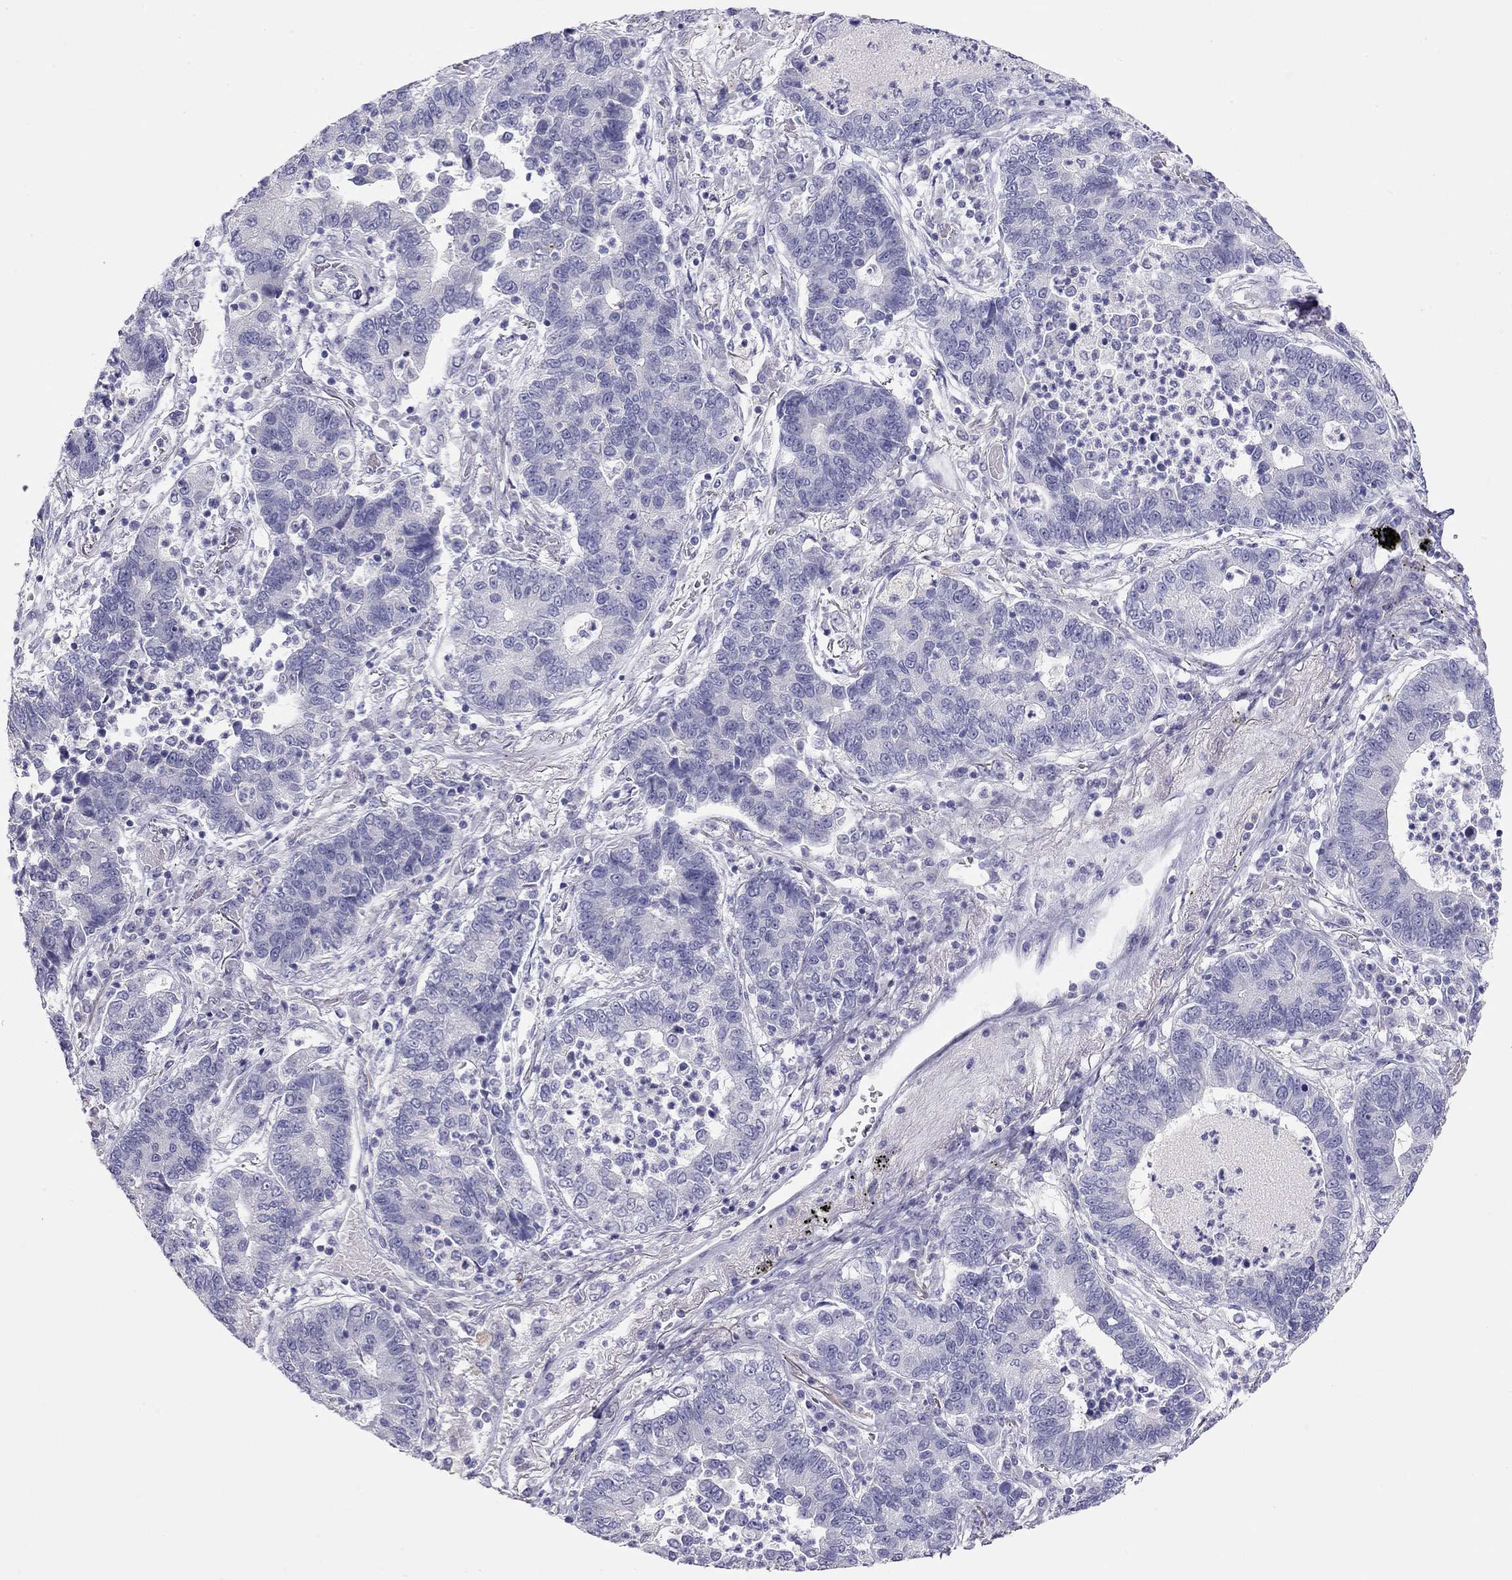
{"staining": {"intensity": "negative", "quantity": "none", "location": "none"}, "tissue": "lung cancer", "cell_type": "Tumor cells", "image_type": "cancer", "snomed": [{"axis": "morphology", "description": "Adenocarcinoma, NOS"}, {"axis": "topography", "description": "Lung"}], "caption": "Immunohistochemical staining of human lung cancer (adenocarcinoma) demonstrates no significant positivity in tumor cells. (DAB (3,3'-diaminobenzidine) IHC visualized using brightfield microscopy, high magnification).", "gene": "KCNV2", "patient": {"sex": "female", "age": 57}}